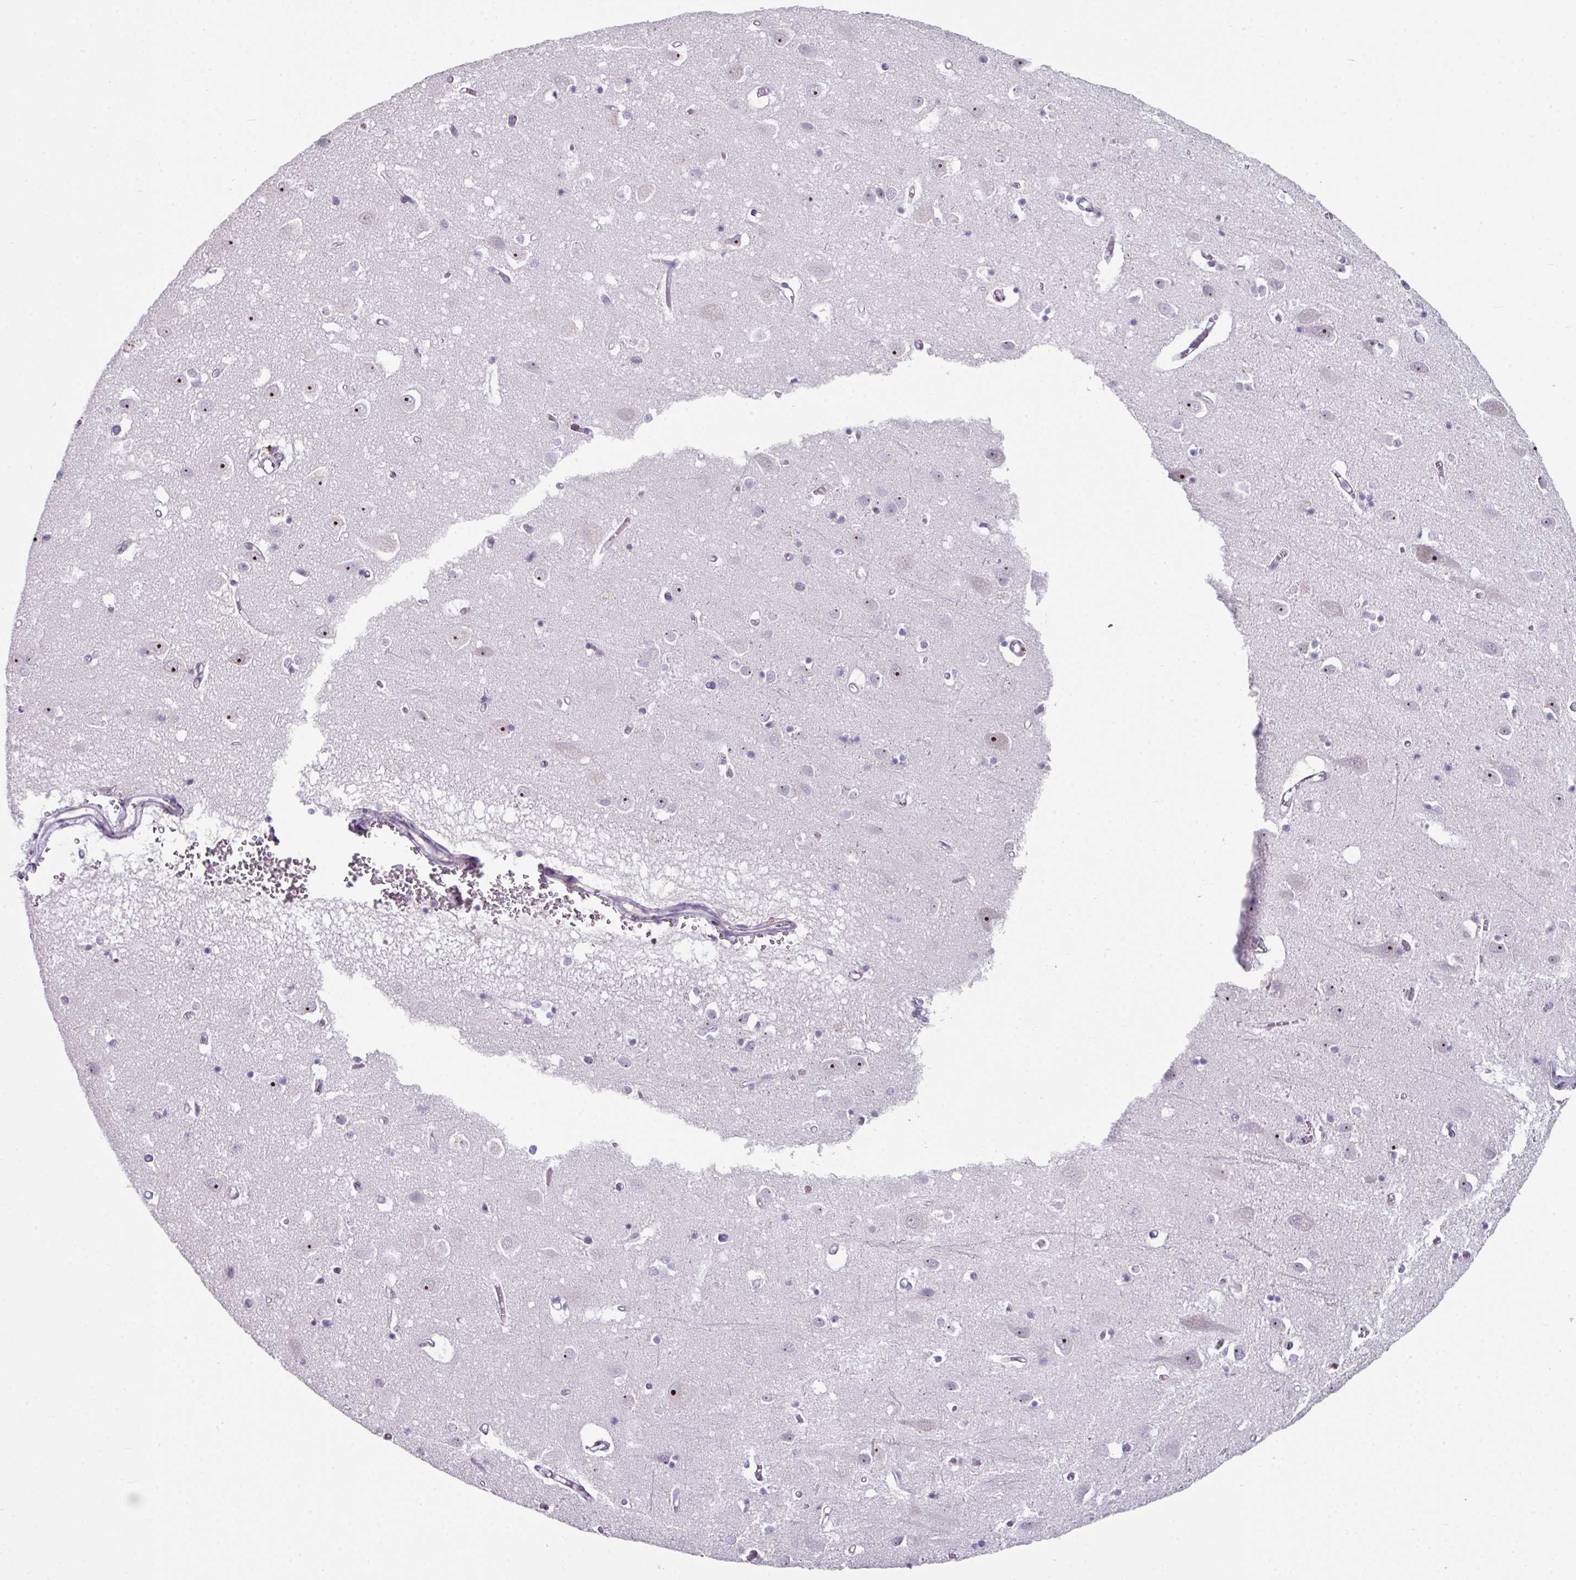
{"staining": {"intensity": "negative", "quantity": "none", "location": "none"}, "tissue": "cerebral cortex", "cell_type": "Endothelial cells", "image_type": "normal", "snomed": [{"axis": "morphology", "description": "Normal tissue, NOS"}, {"axis": "topography", "description": "Cerebral cortex"}], "caption": "A histopathology image of human cerebral cortex is negative for staining in endothelial cells. Brightfield microscopy of IHC stained with DAB (brown) and hematoxylin (blue), captured at high magnification.", "gene": "BMS1", "patient": {"sex": "male", "age": 70}}